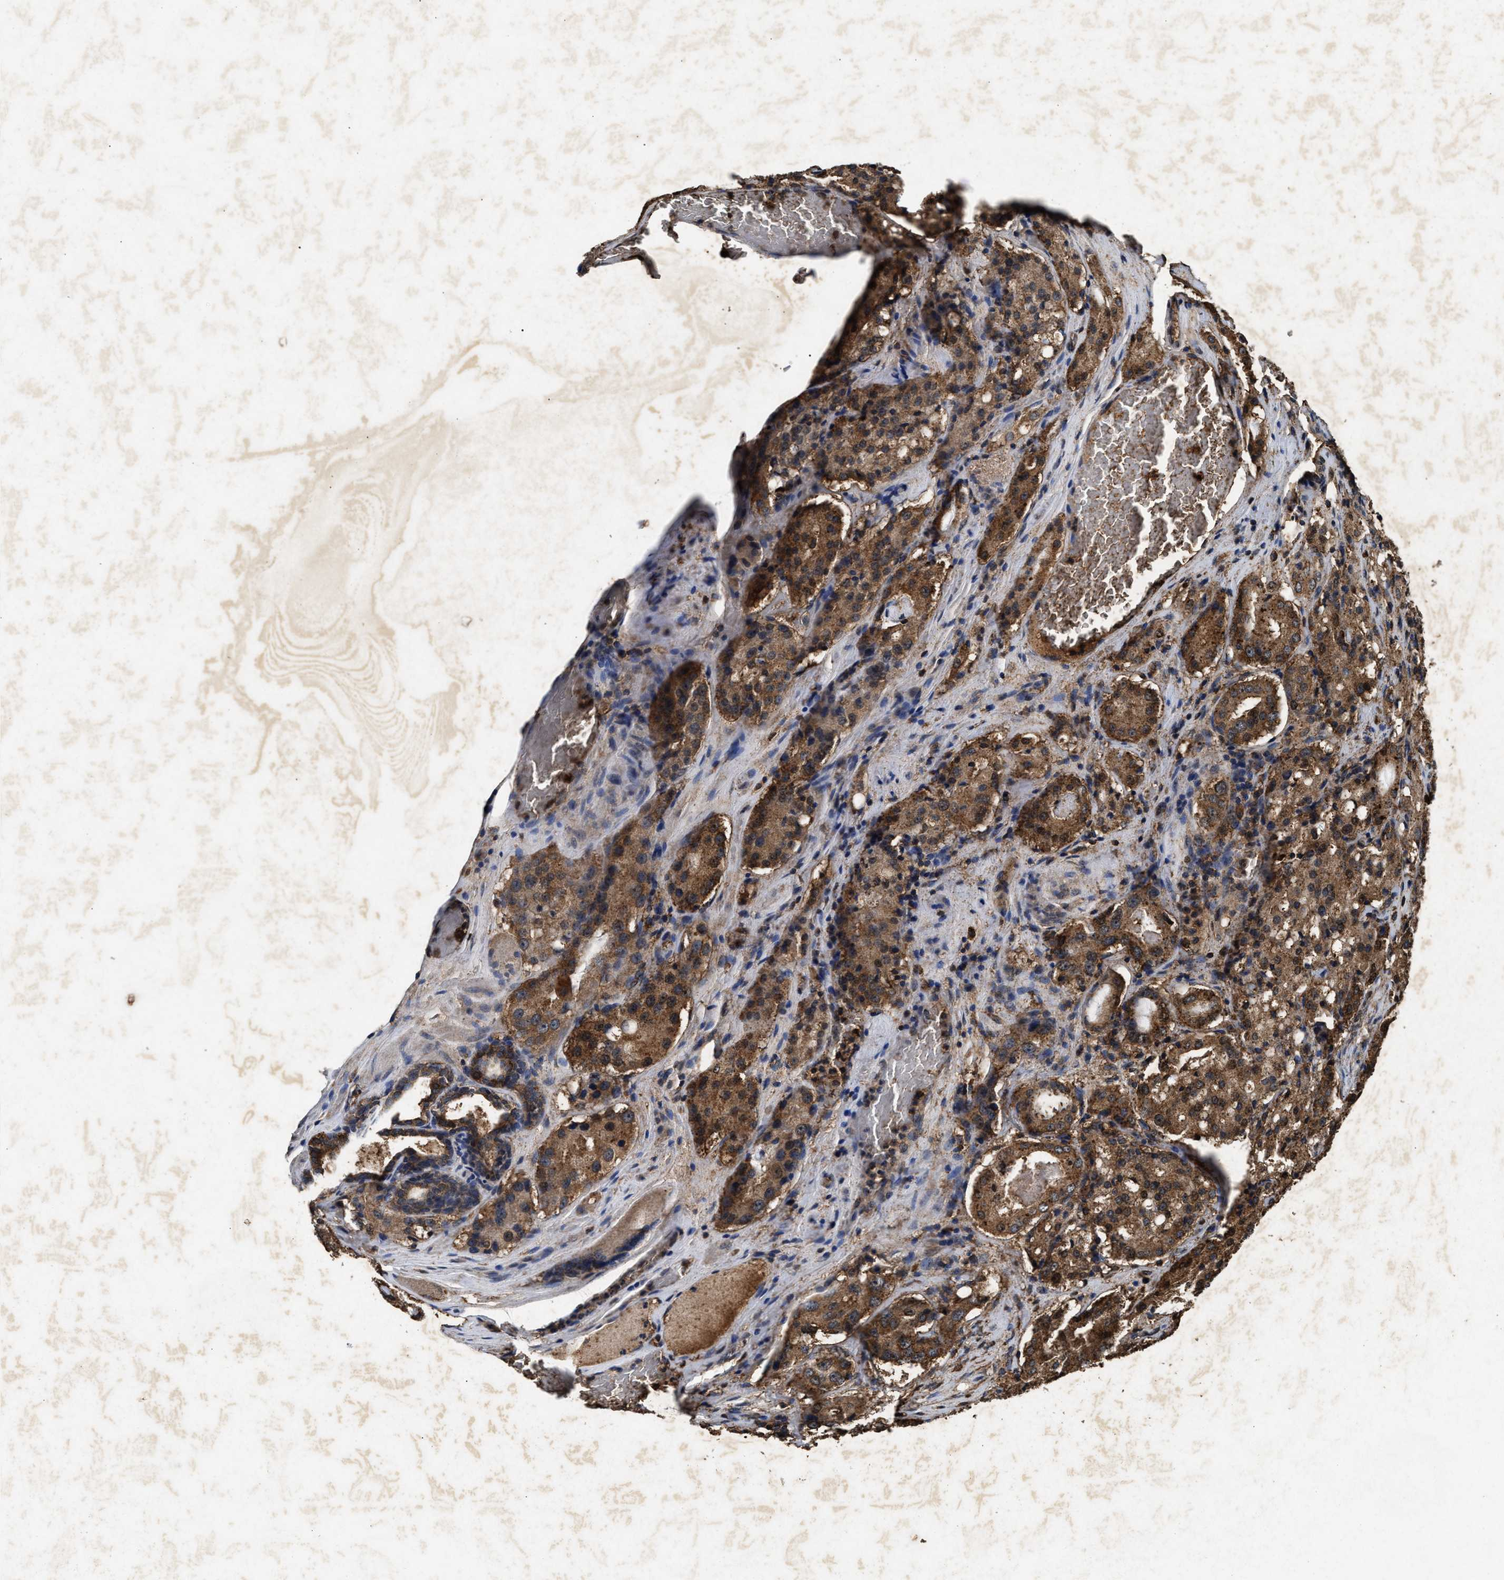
{"staining": {"intensity": "moderate", "quantity": ">75%", "location": "cytoplasmic/membranous"}, "tissue": "prostate cancer", "cell_type": "Tumor cells", "image_type": "cancer", "snomed": [{"axis": "morphology", "description": "Adenocarcinoma, Medium grade"}, {"axis": "topography", "description": "Prostate"}], "caption": "The immunohistochemical stain highlights moderate cytoplasmic/membranous expression in tumor cells of prostate medium-grade adenocarcinoma tissue.", "gene": "PDAP1", "patient": {"sex": "male", "age": 72}}